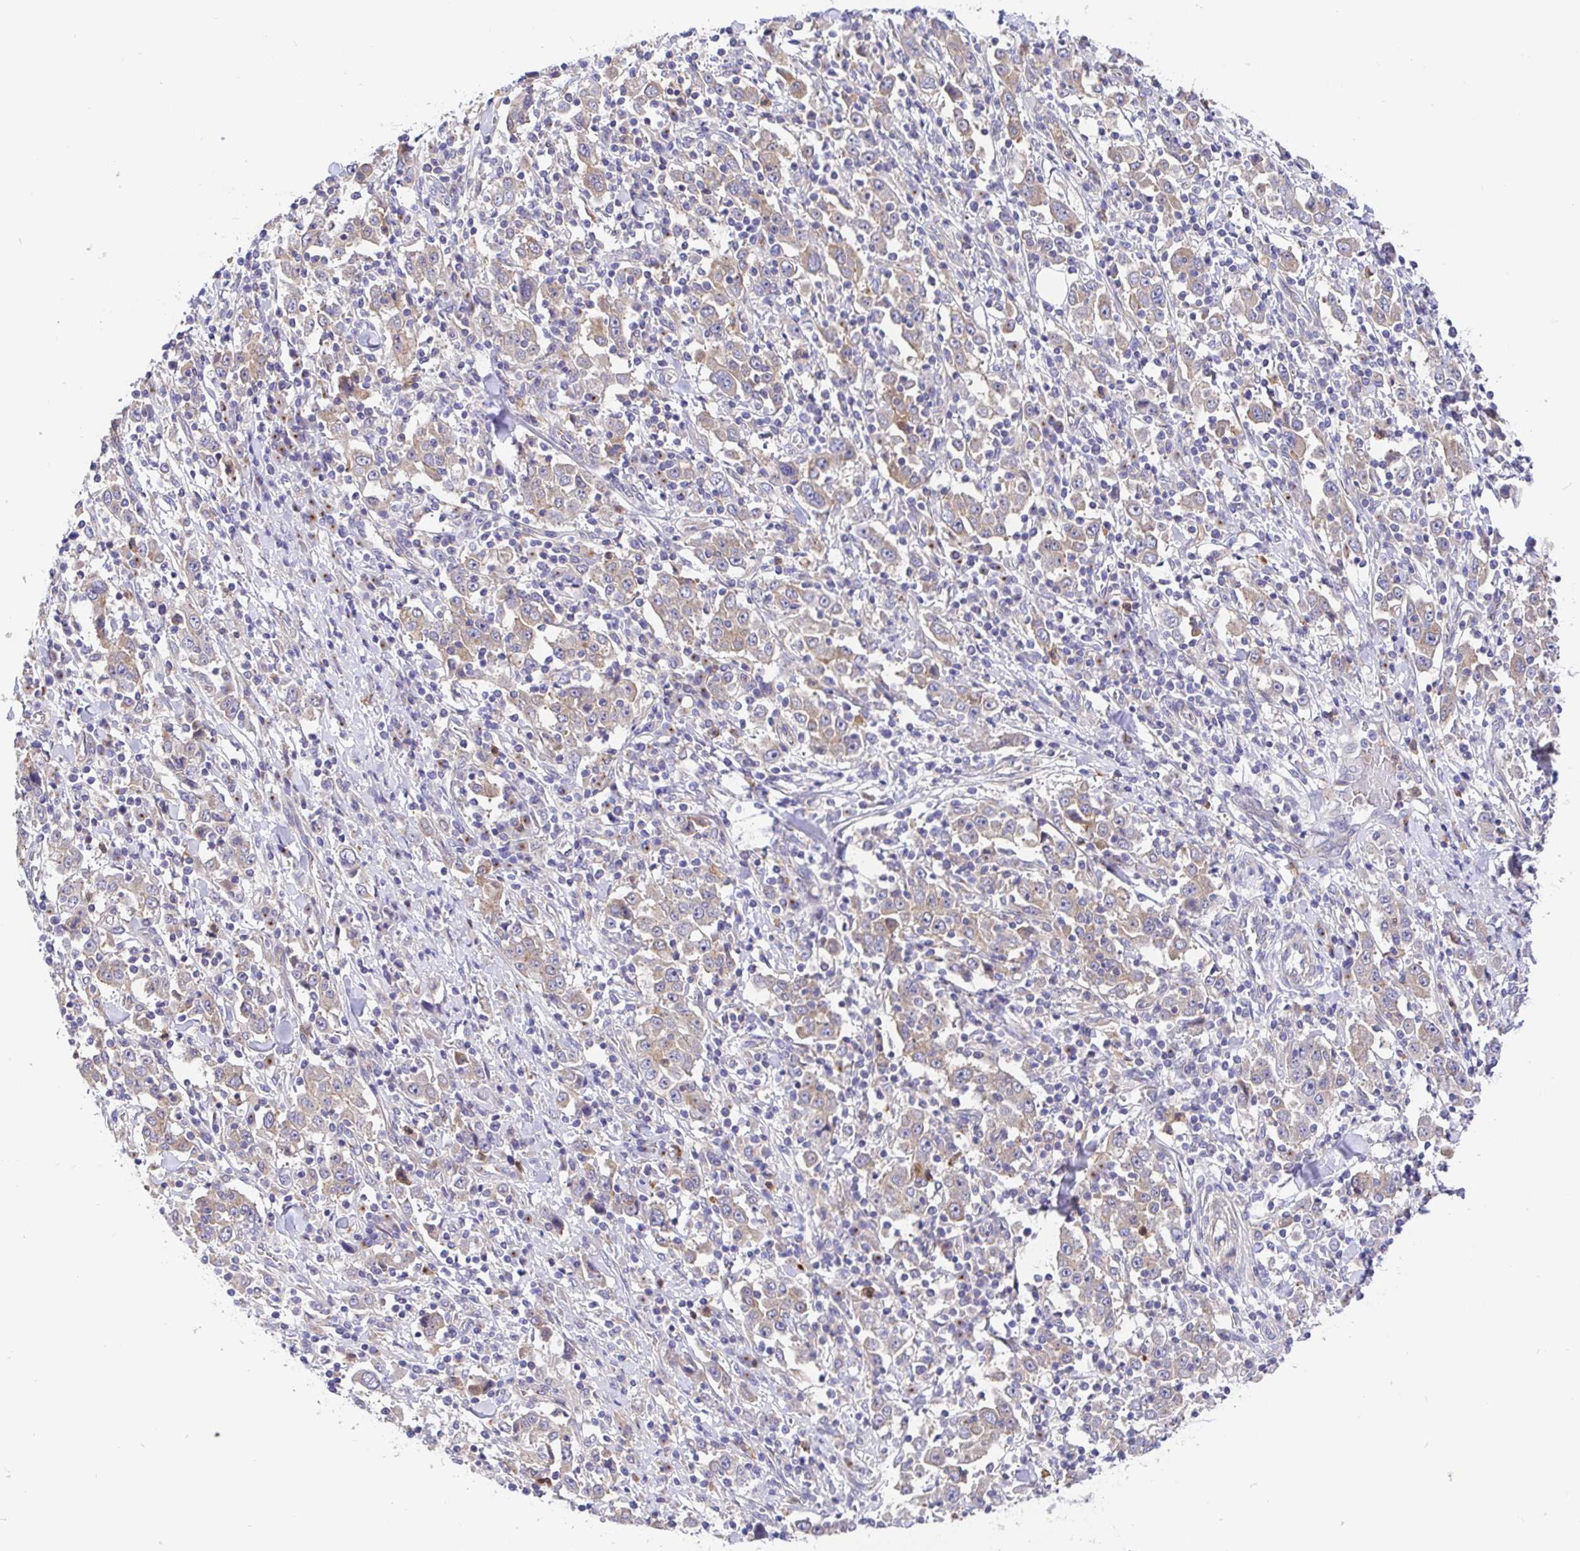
{"staining": {"intensity": "weak", "quantity": "25%-75%", "location": "cytoplasmic/membranous"}, "tissue": "stomach cancer", "cell_type": "Tumor cells", "image_type": "cancer", "snomed": [{"axis": "morphology", "description": "Normal tissue, NOS"}, {"axis": "morphology", "description": "Adenocarcinoma, NOS"}, {"axis": "topography", "description": "Stomach, upper"}, {"axis": "topography", "description": "Stomach"}], "caption": "This photomicrograph exhibits IHC staining of stomach adenocarcinoma, with low weak cytoplasmic/membranous positivity in approximately 25%-75% of tumor cells.", "gene": "GOLGA1", "patient": {"sex": "male", "age": 59}}